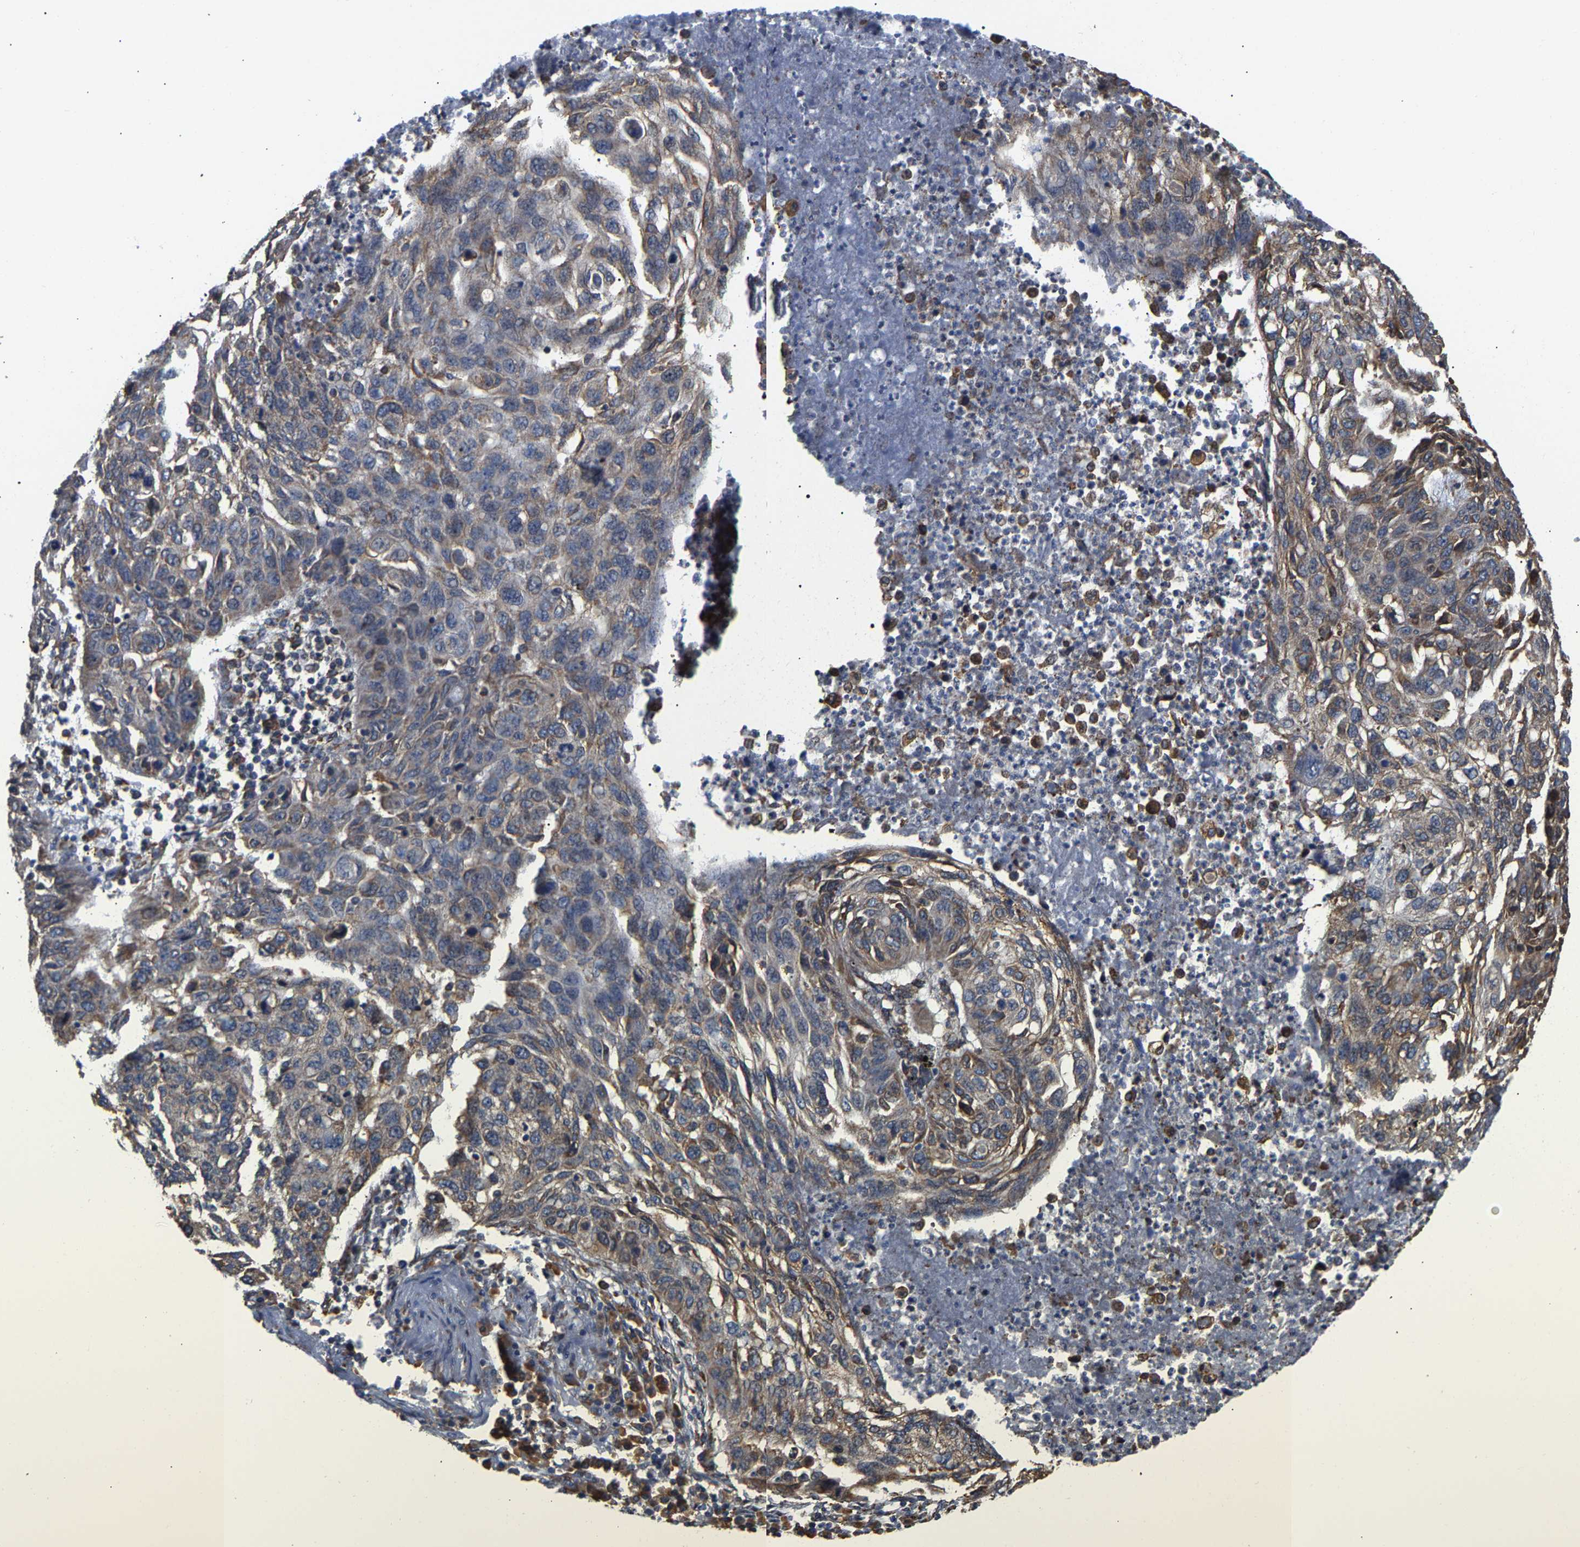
{"staining": {"intensity": "weak", "quantity": ">75%", "location": "cytoplasmic/membranous"}, "tissue": "lung cancer", "cell_type": "Tumor cells", "image_type": "cancer", "snomed": [{"axis": "morphology", "description": "Squamous cell carcinoma, NOS"}, {"axis": "topography", "description": "Lung"}], "caption": "Approximately >75% of tumor cells in human lung squamous cell carcinoma show weak cytoplasmic/membranous protein positivity as visualized by brown immunohistochemical staining.", "gene": "ARAP1", "patient": {"sex": "female", "age": 63}}